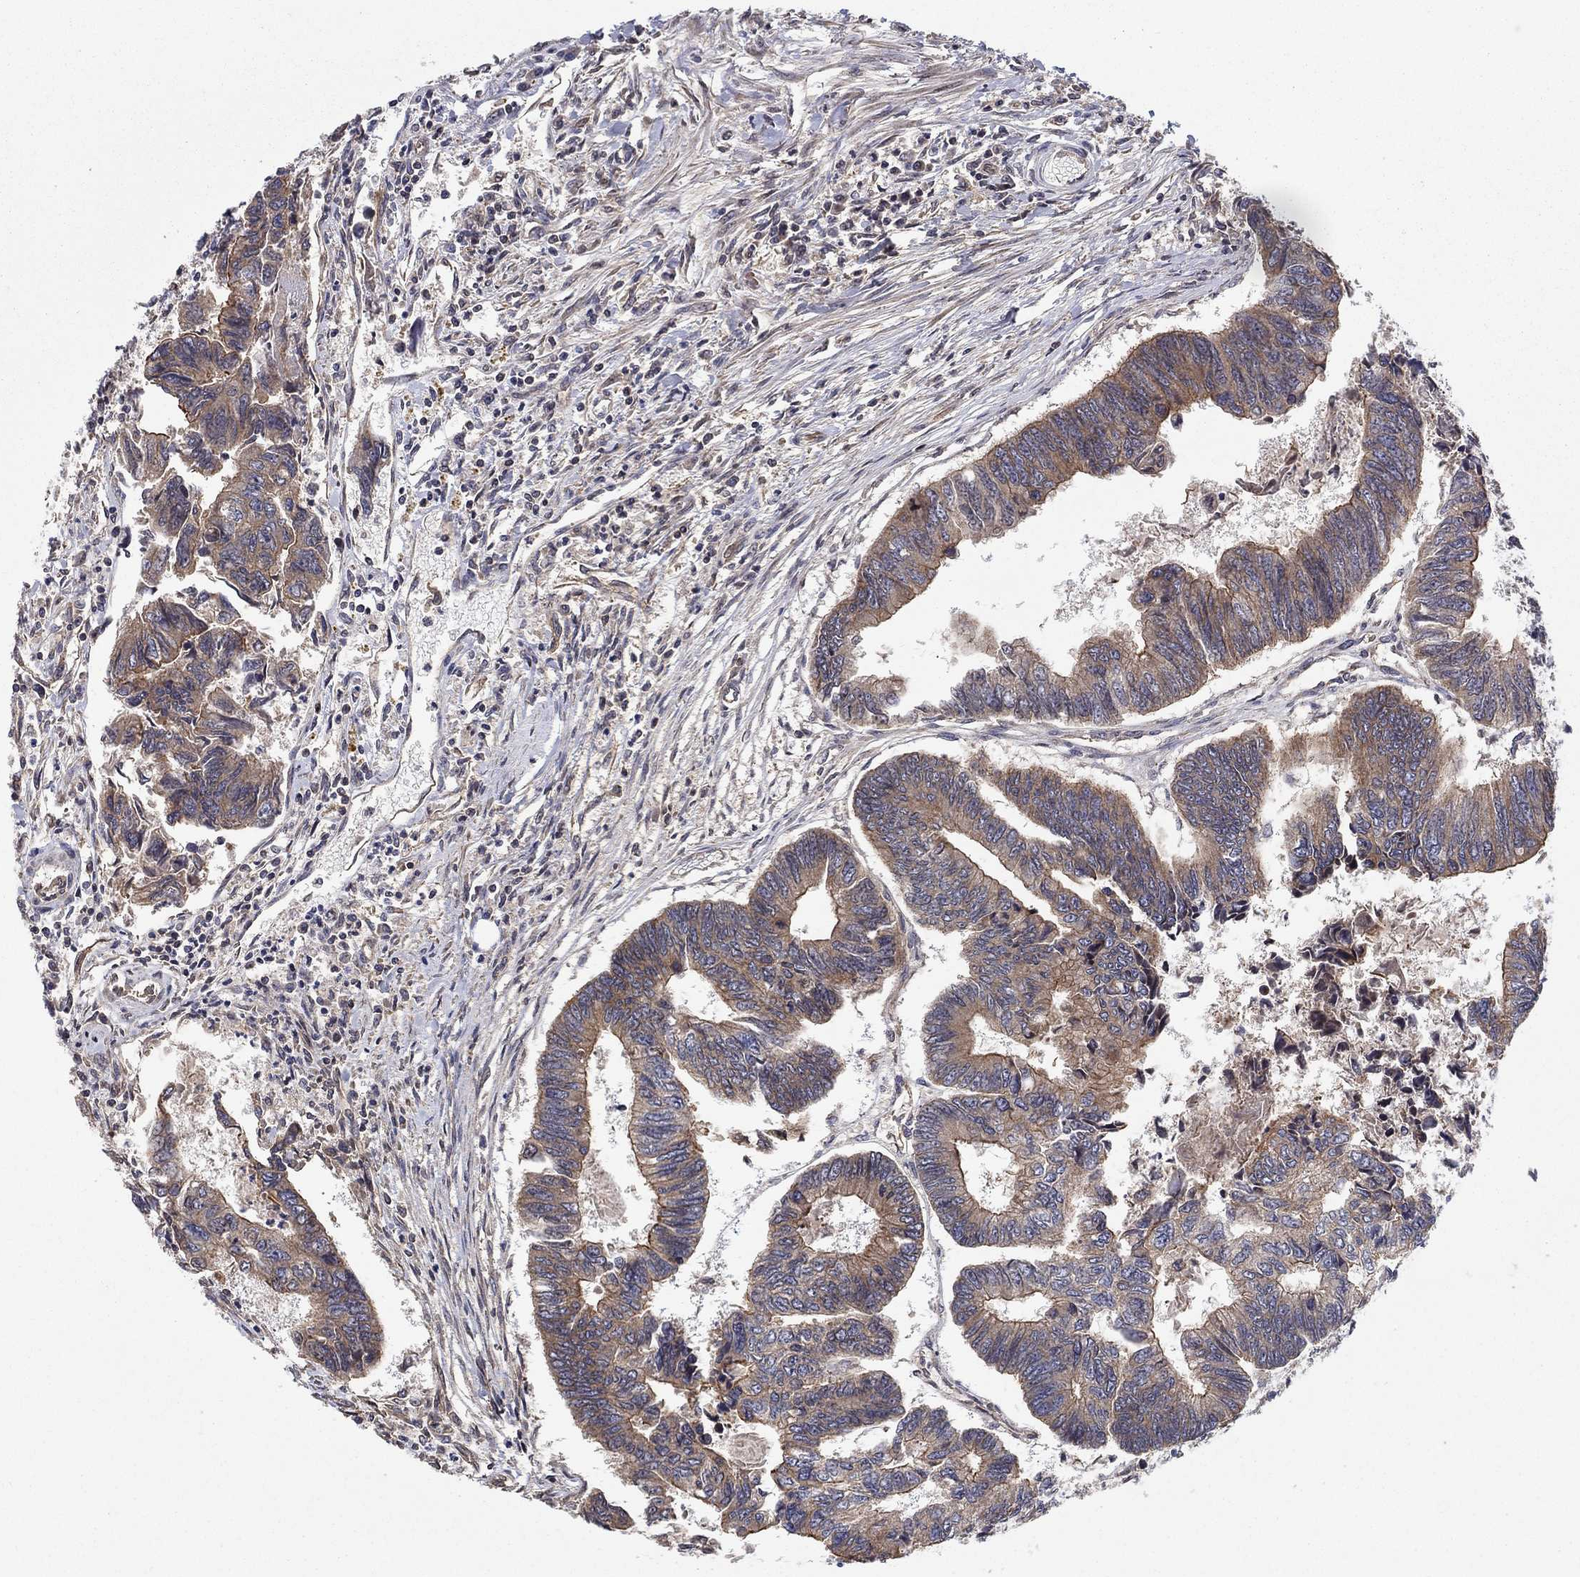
{"staining": {"intensity": "moderate", "quantity": "<25%", "location": "cytoplasmic/membranous"}, "tissue": "colorectal cancer", "cell_type": "Tumor cells", "image_type": "cancer", "snomed": [{"axis": "morphology", "description": "Adenocarcinoma, NOS"}, {"axis": "topography", "description": "Colon"}], "caption": "Immunohistochemical staining of adenocarcinoma (colorectal) displays low levels of moderate cytoplasmic/membranous protein staining in approximately <25% of tumor cells. (DAB (3,3'-diaminobenzidine) = brown stain, brightfield microscopy at high magnification).", "gene": "BMERB1", "patient": {"sex": "female", "age": 65}}